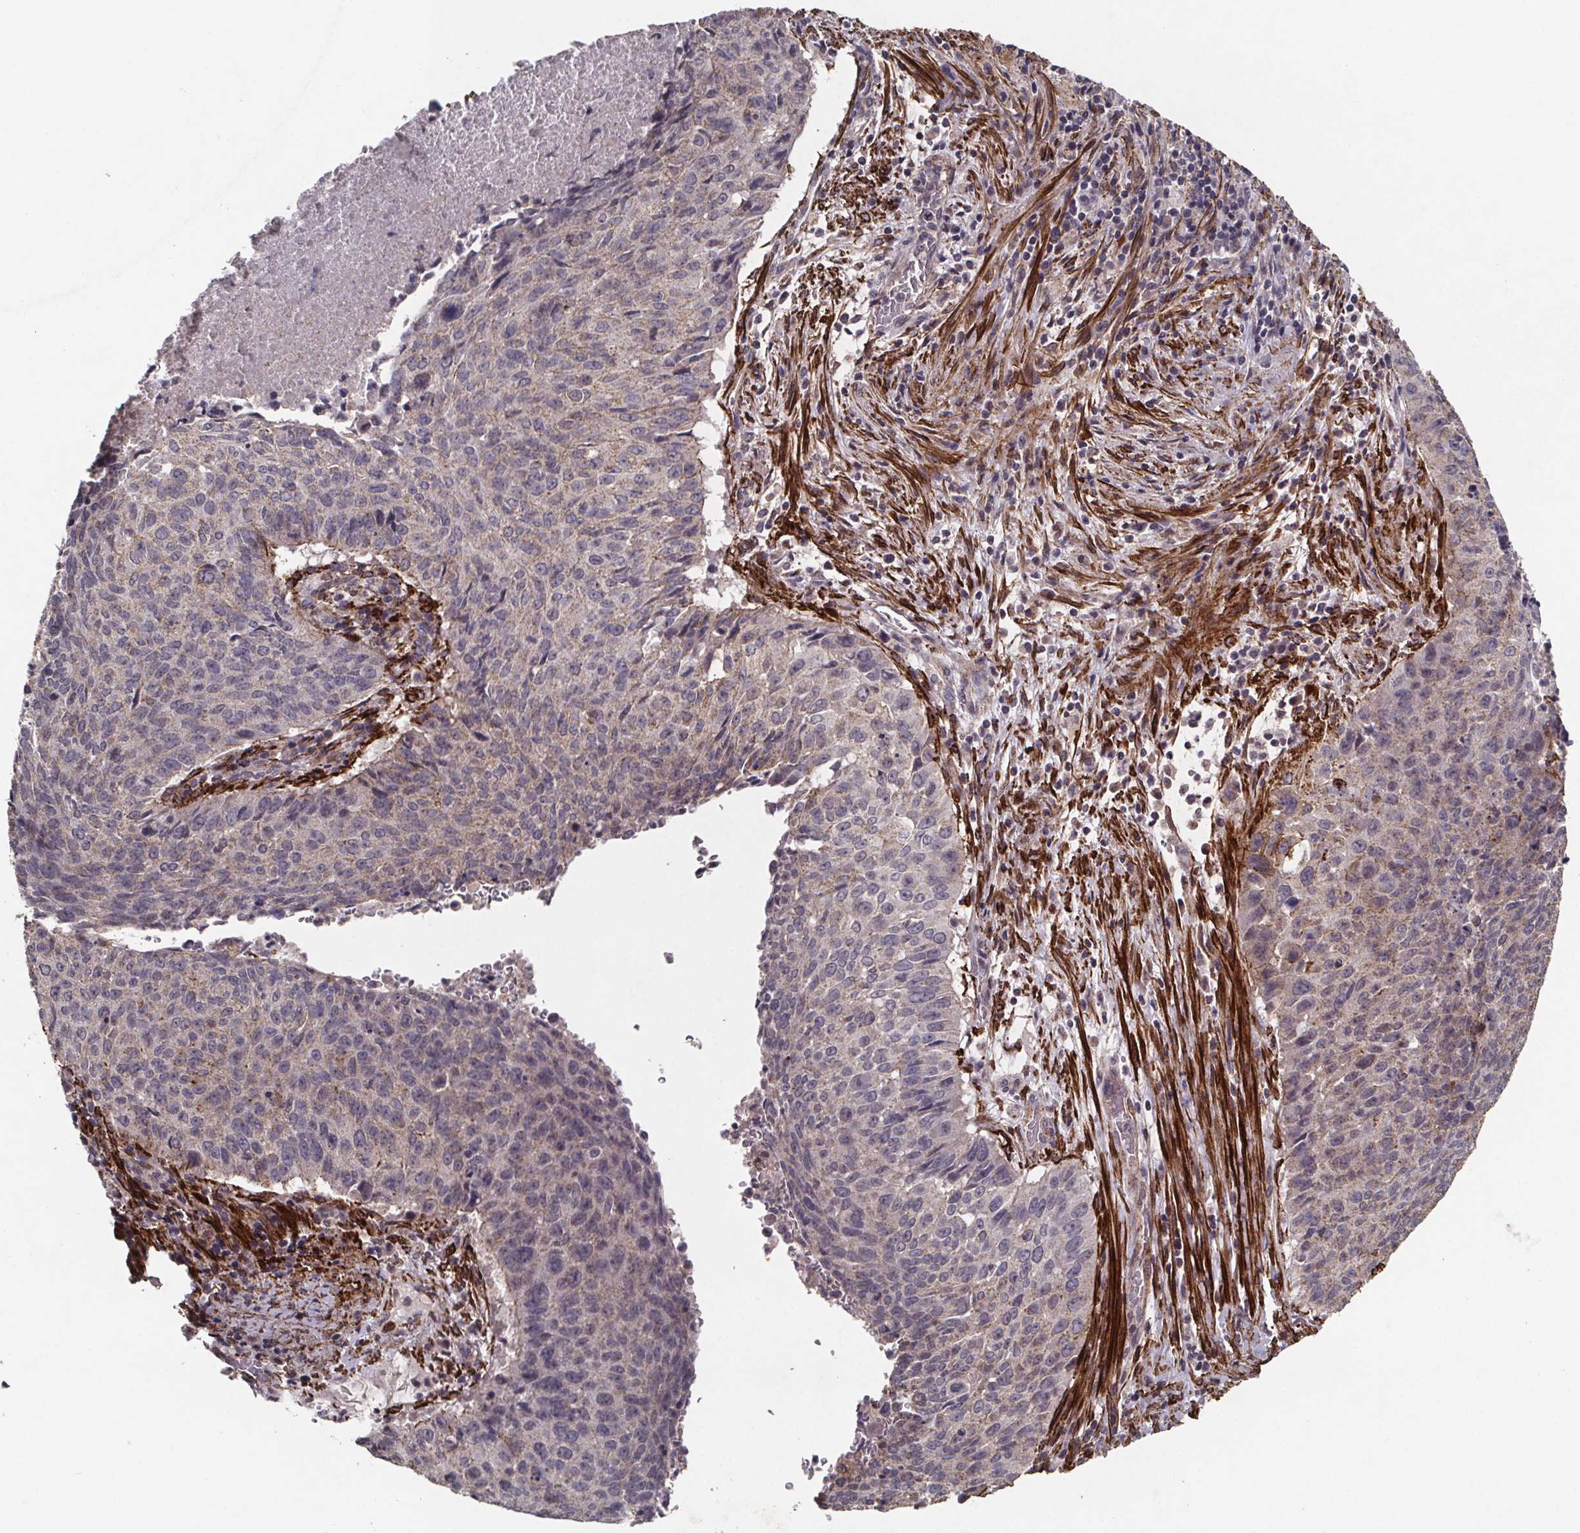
{"staining": {"intensity": "weak", "quantity": "<25%", "location": "cytoplasmic/membranous"}, "tissue": "lung cancer", "cell_type": "Tumor cells", "image_type": "cancer", "snomed": [{"axis": "morphology", "description": "Normal tissue, NOS"}, {"axis": "morphology", "description": "Squamous cell carcinoma, NOS"}, {"axis": "topography", "description": "Bronchus"}, {"axis": "topography", "description": "Lung"}], "caption": "A high-resolution photomicrograph shows immunohistochemistry (IHC) staining of lung squamous cell carcinoma, which exhibits no significant positivity in tumor cells.", "gene": "PALLD", "patient": {"sex": "male", "age": 64}}